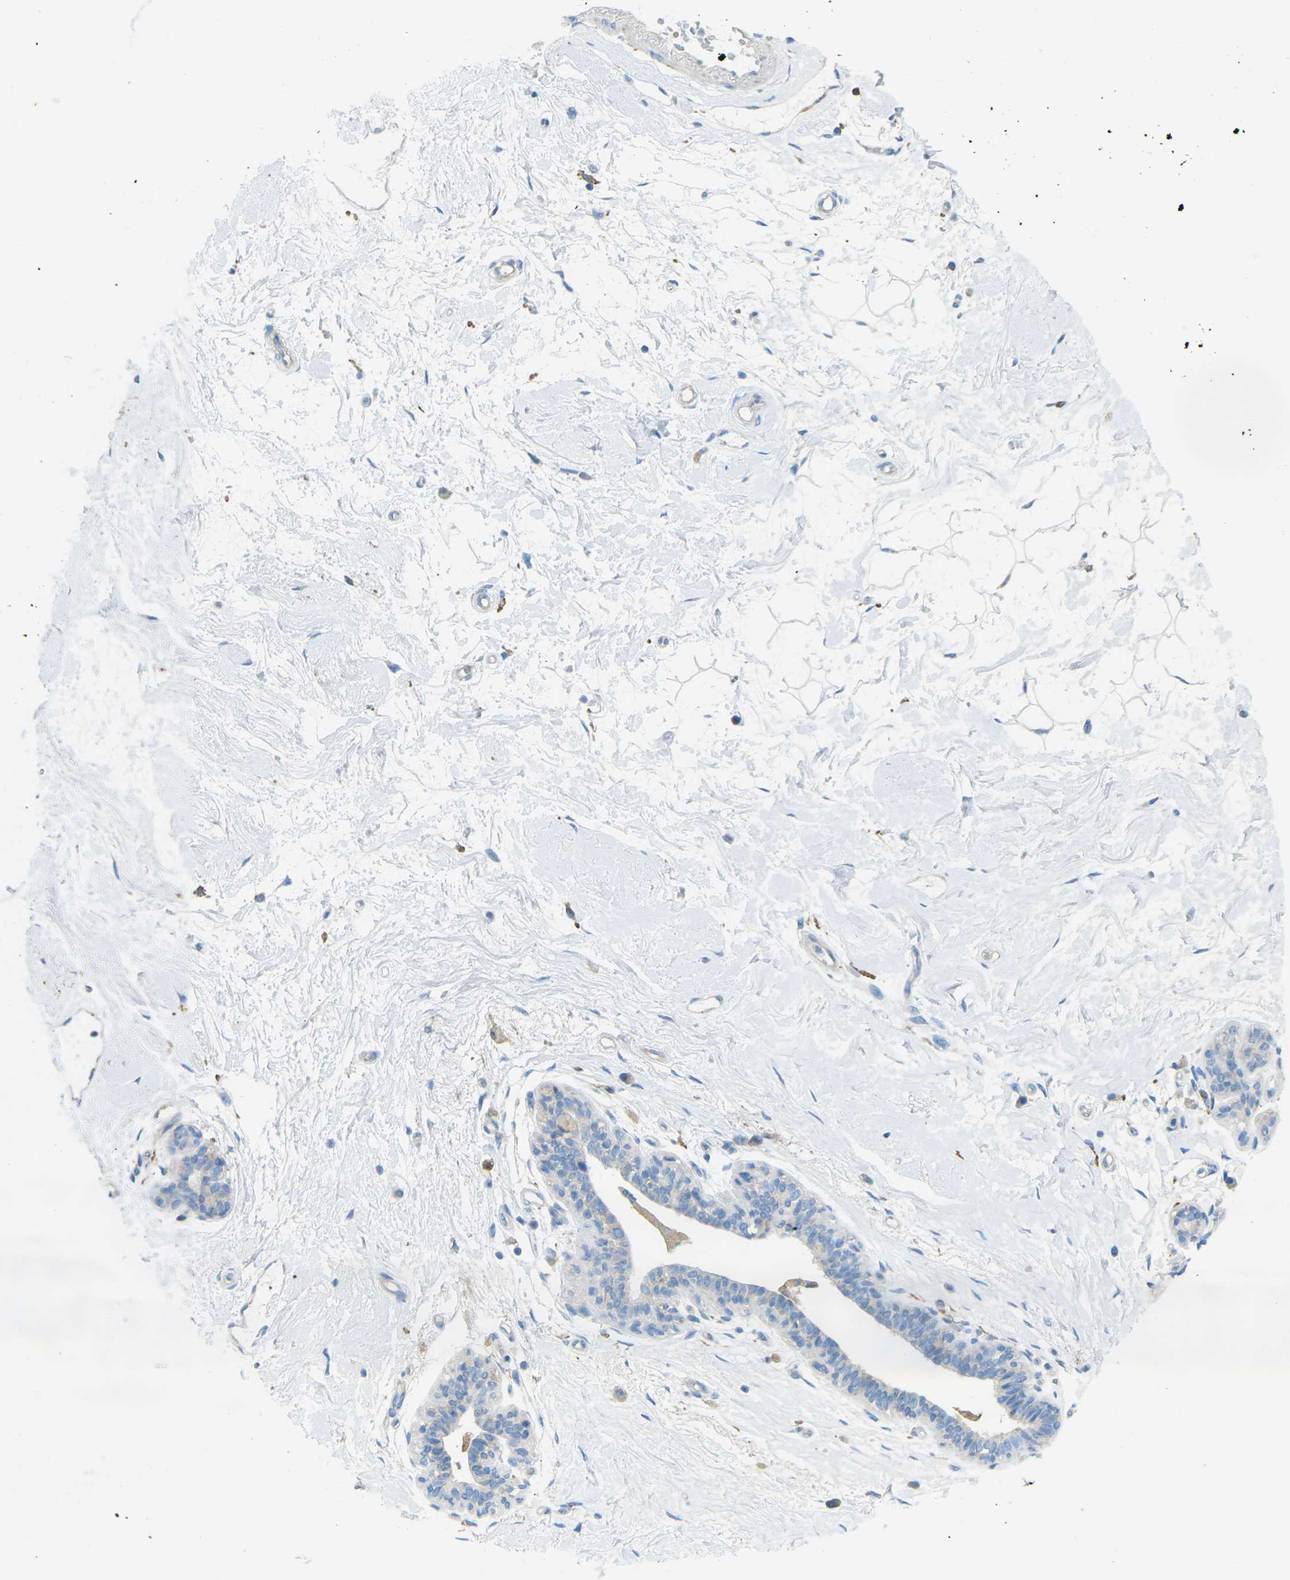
{"staining": {"intensity": "negative", "quantity": "none", "location": "none"}, "tissue": "breast", "cell_type": "Adipocytes", "image_type": "normal", "snomed": [{"axis": "morphology", "description": "Normal tissue, NOS"}, {"axis": "morphology", "description": "Lobular carcinoma"}, {"axis": "topography", "description": "Breast"}], "caption": "Immunohistochemistry photomicrograph of unremarkable breast: breast stained with DAB (3,3'-diaminobenzidine) exhibits no significant protein staining in adipocytes. (Brightfield microscopy of DAB immunohistochemistry (IHC) at high magnification).", "gene": "MYLK4", "patient": {"sex": "female", "age": 59}}